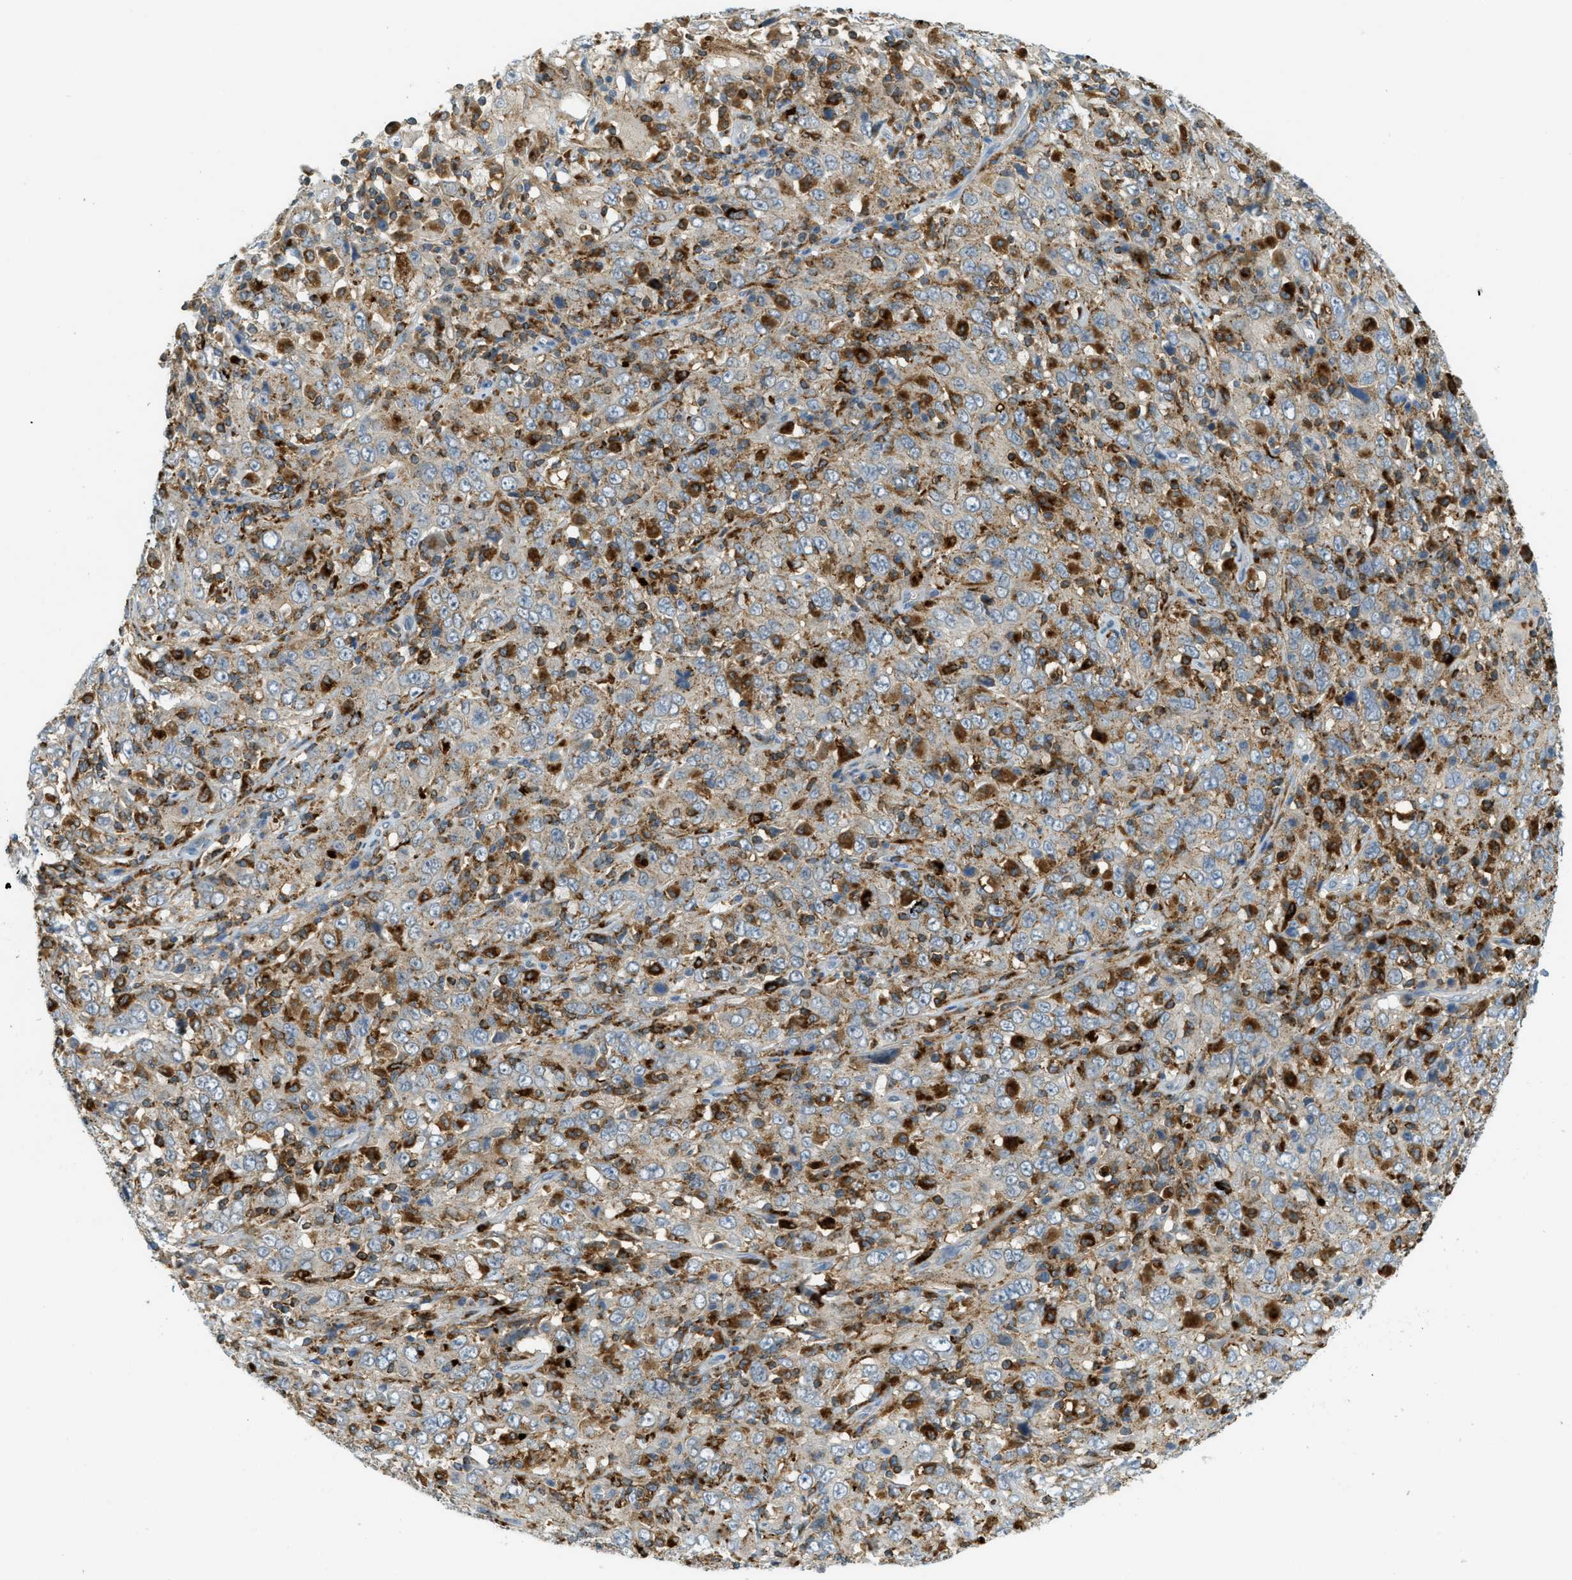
{"staining": {"intensity": "moderate", "quantity": "<25%", "location": "cytoplasmic/membranous"}, "tissue": "cervical cancer", "cell_type": "Tumor cells", "image_type": "cancer", "snomed": [{"axis": "morphology", "description": "Squamous cell carcinoma, NOS"}, {"axis": "topography", "description": "Cervix"}], "caption": "Moderate cytoplasmic/membranous positivity for a protein is present in approximately <25% of tumor cells of cervical squamous cell carcinoma using immunohistochemistry.", "gene": "PLBD2", "patient": {"sex": "female", "age": 46}}